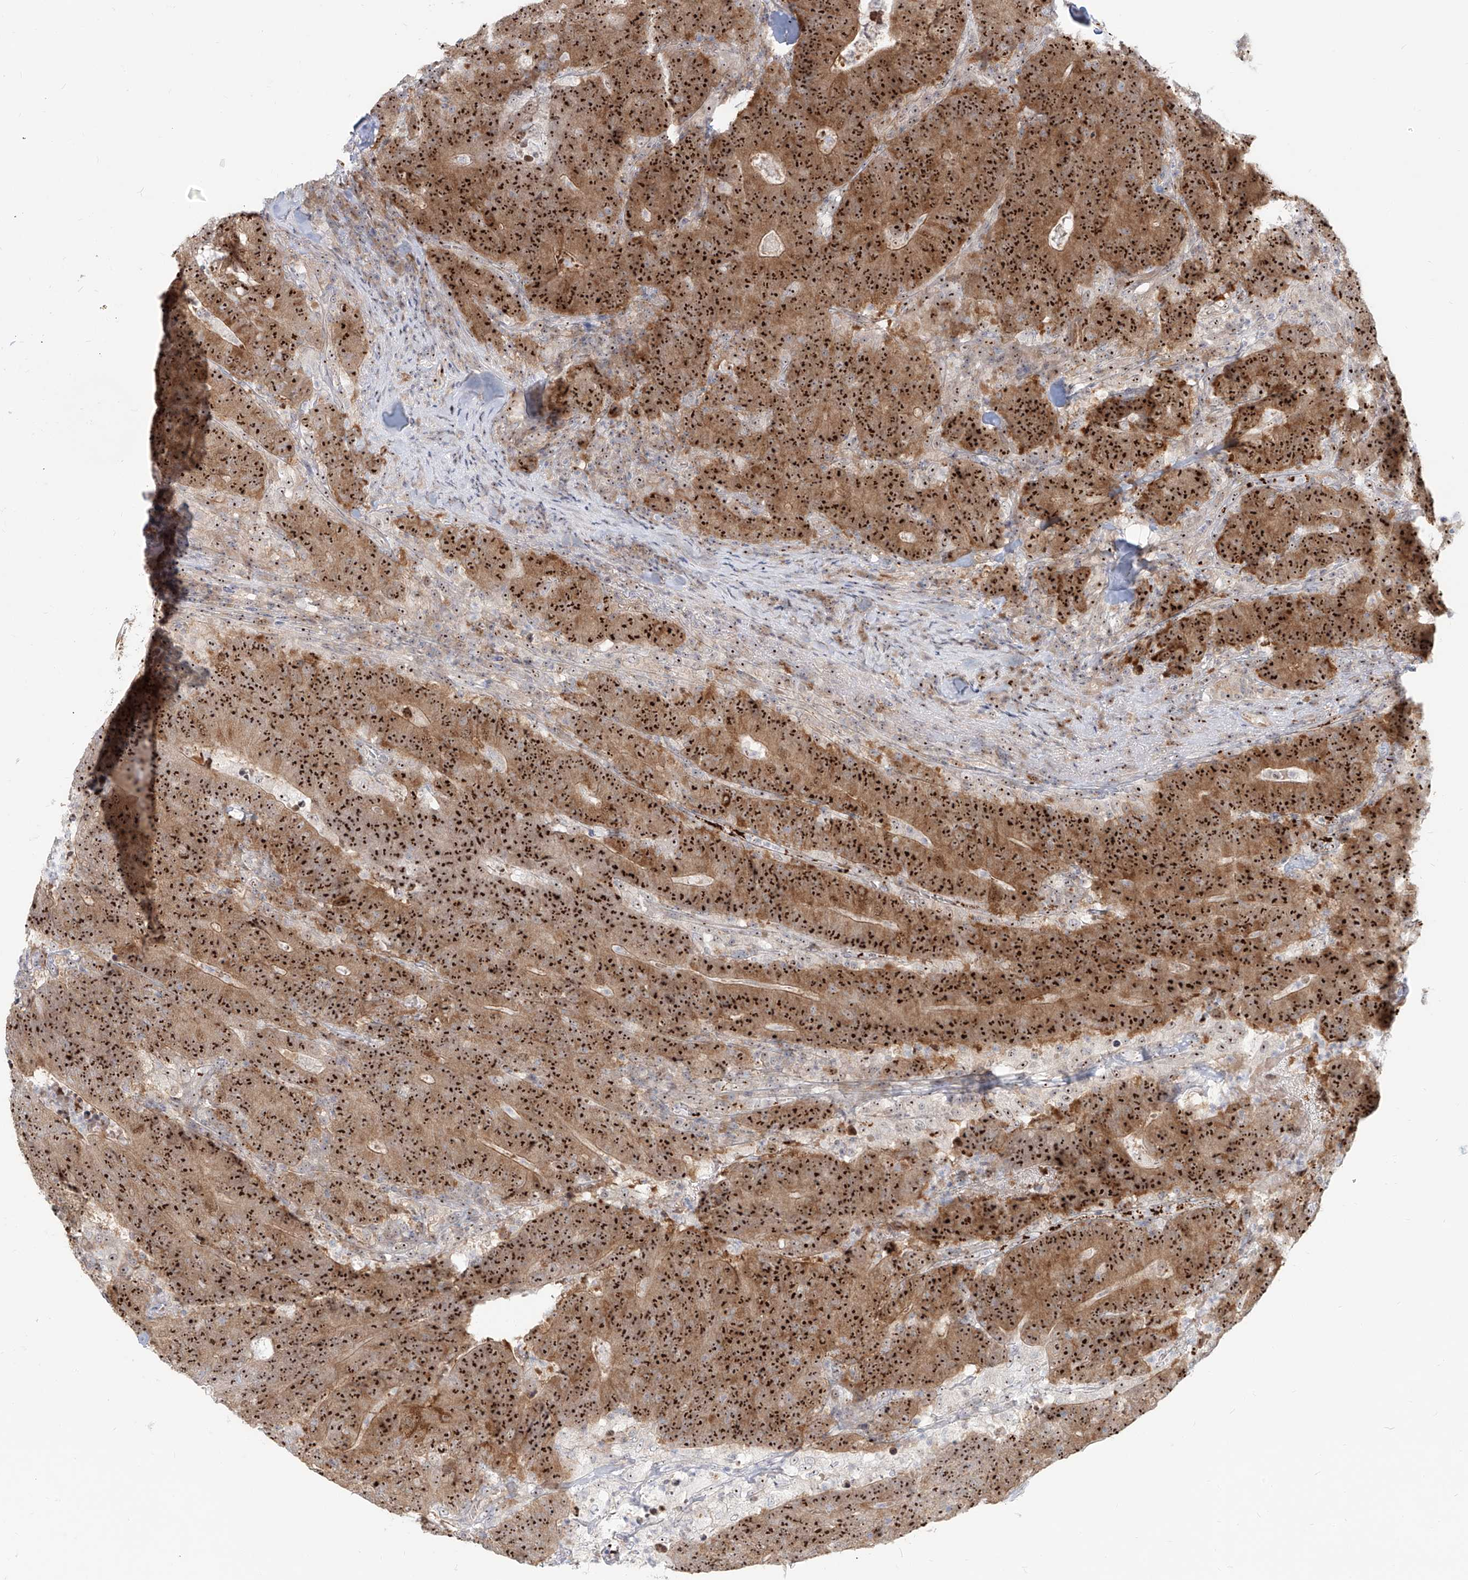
{"staining": {"intensity": "strong", "quantity": ">75%", "location": "cytoplasmic/membranous,nuclear"}, "tissue": "colorectal cancer", "cell_type": "Tumor cells", "image_type": "cancer", "snomed": [{"axis": "morphology", "description": "Normal tissue, NOS"}, {"axis": "morphology", "description": "Adenocarcinoma, NOS"}, {"axis": "topography", "description": "Colon"}], "caption": "Approximately >75% of tumor cells in human colorectal cancer demonstrate strong cytoplasmic/membranous and nuclear protein expression as visualized by brown immunohistochemical staining.", "gene": "BYSL", "patient": {"sex": "female", "age": 75}}